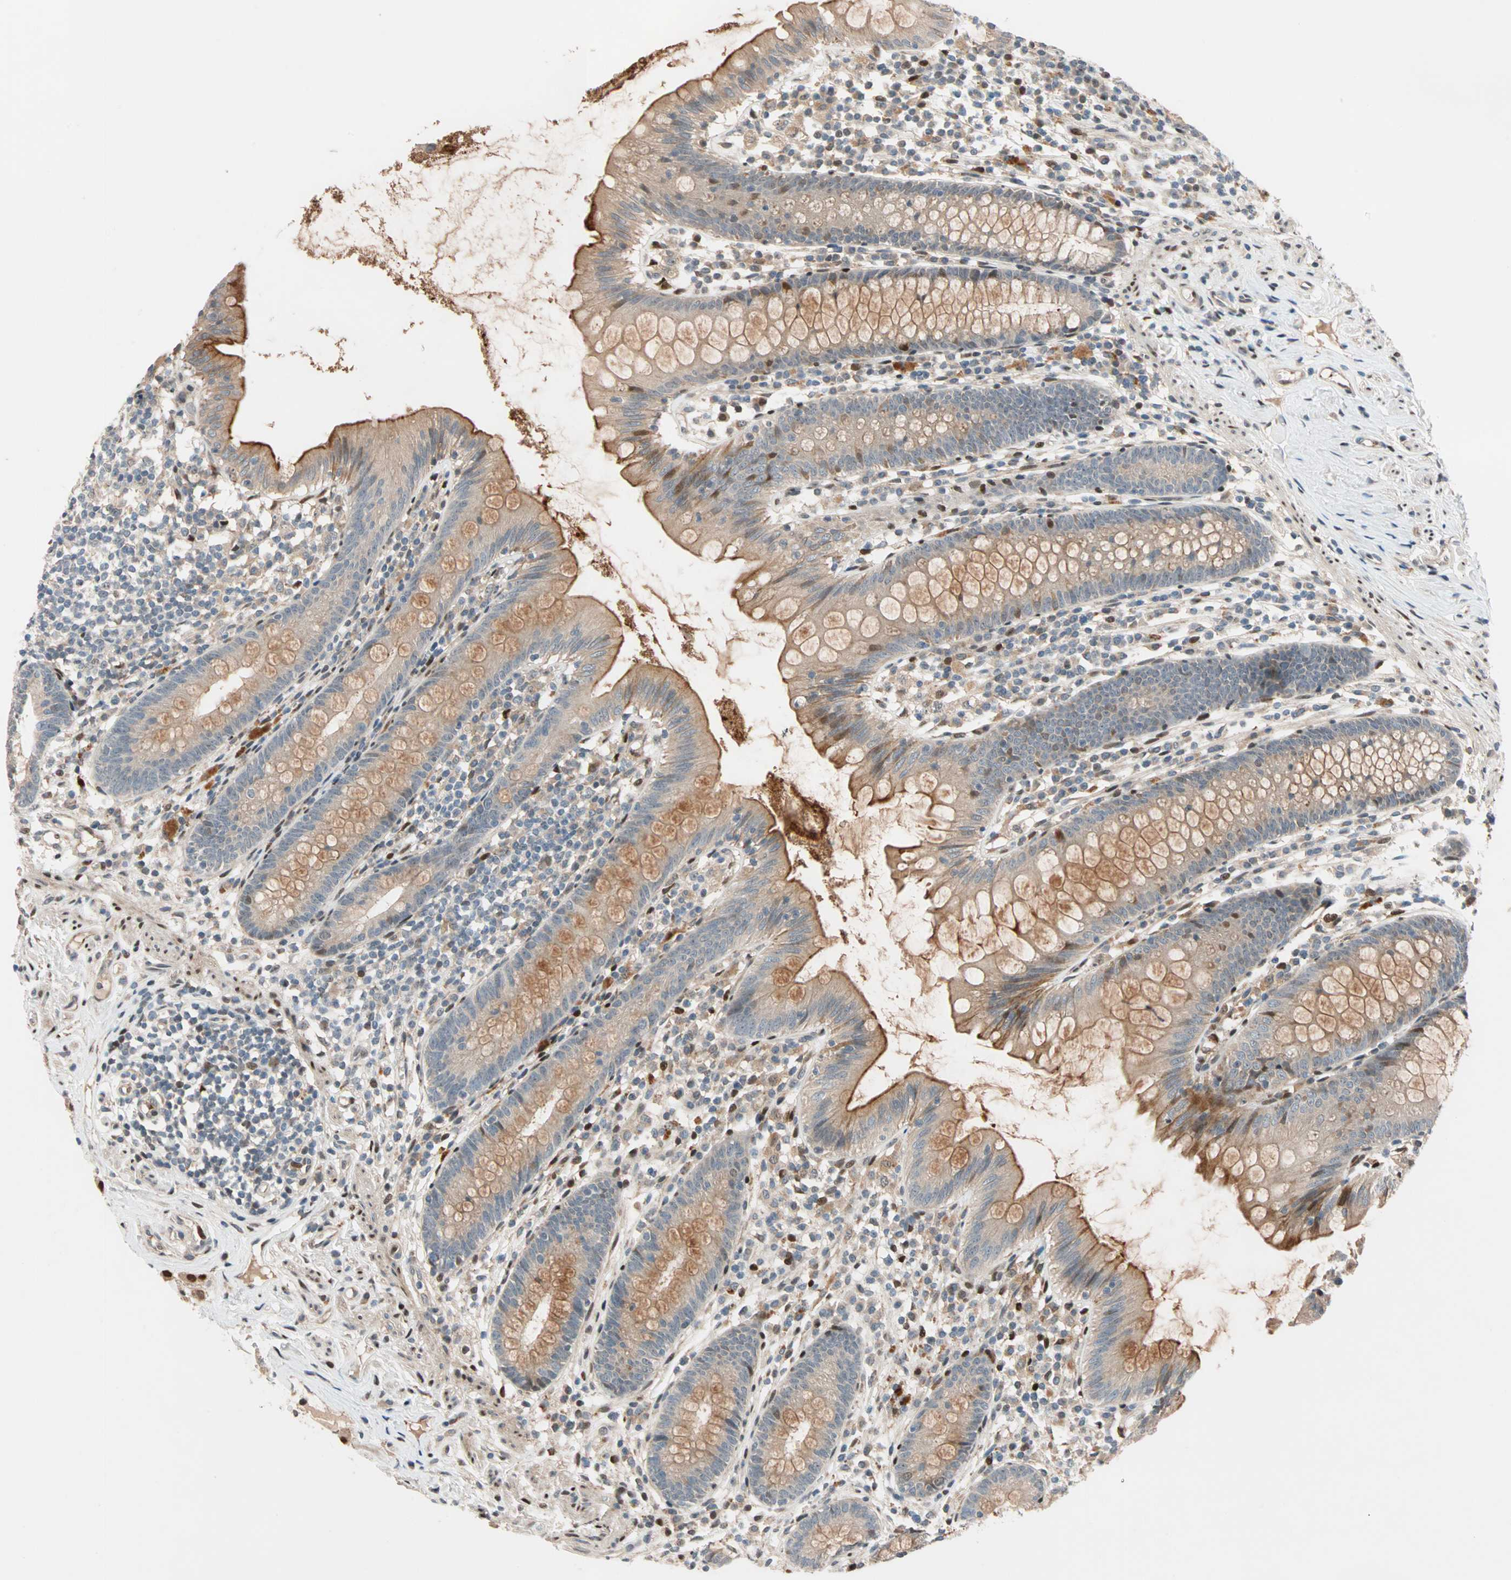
{"staining": {"intensity": "strong", "quantity": "25%-75%", "location": "cytoplasmic/membranous"}, "tissue": "appendix", "cell_type": "Glandular cells", "image_type": "normal", "snomed": [{"axis": "morphology", "description": "Normal tissue, NOS"}, {"axis": "topography", "description": "Appendix"}], "caption": "This photomicrograph shows unremarkable appendix stained with immunohistochemistry to label a protein in brown. The cytoplasmic/membranous of glandular cells show strong positivity for the protein. Nuclei are counter-stained blue.", "gene": "HECW1", "patient": {"sex": "male", "age": 52}}